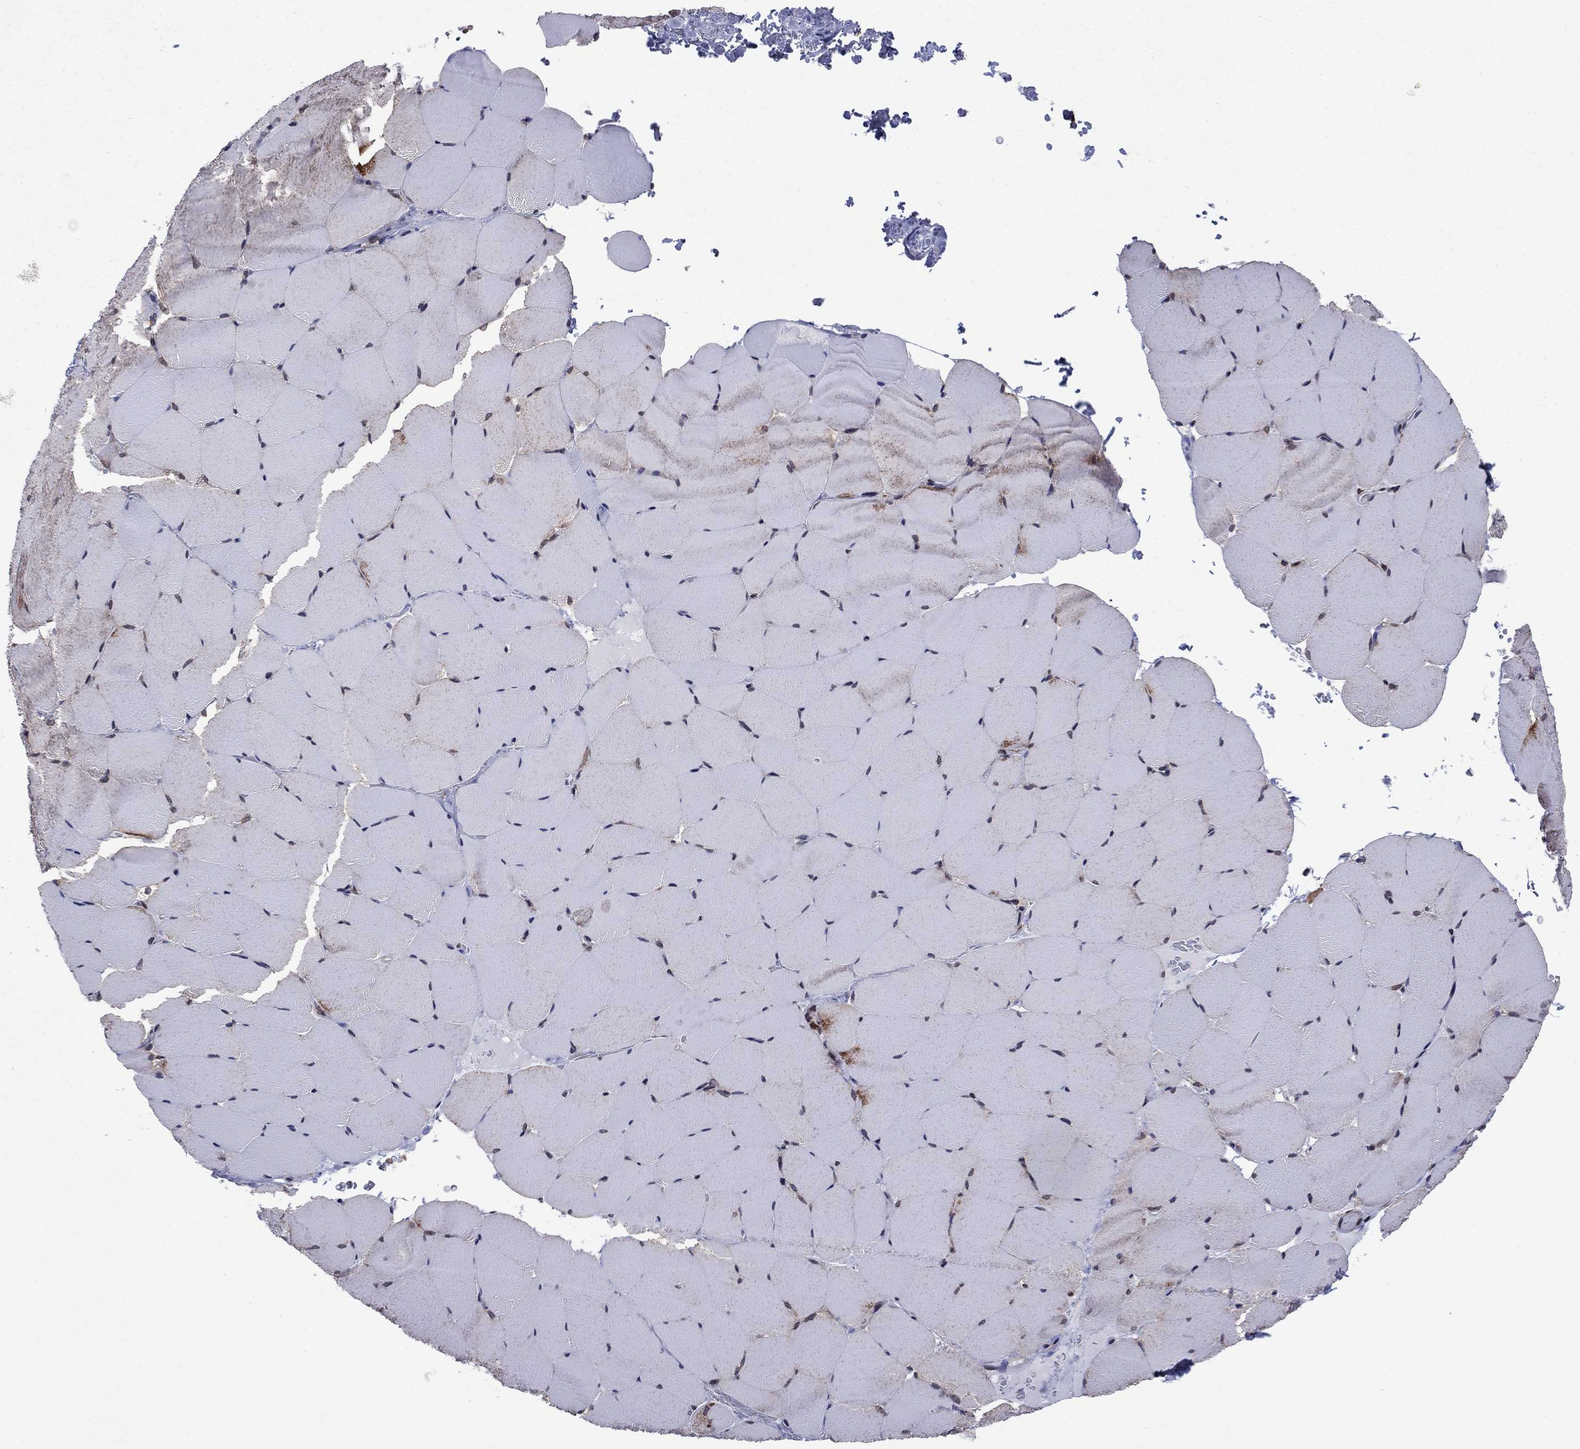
{"staining": {"intensity": "weak", "quantity": "<25%", "location": "cytoplasmic/membranous"}, "tissue": "skeletal muscle", "cell_type": "Myocytes", "image_type": "normal", "snomed": [{"axis": "morphology", "description": "Normal tissue, NOS"}, {"axis": "topography", "description": "Skeletal muscle"}], "caption": "Immunohistochemical staining of benign skeletal muscle displays no significant positivity in myocytes.", "gene": "YBX1", "patient": {"sex": "female", "age": 37}}